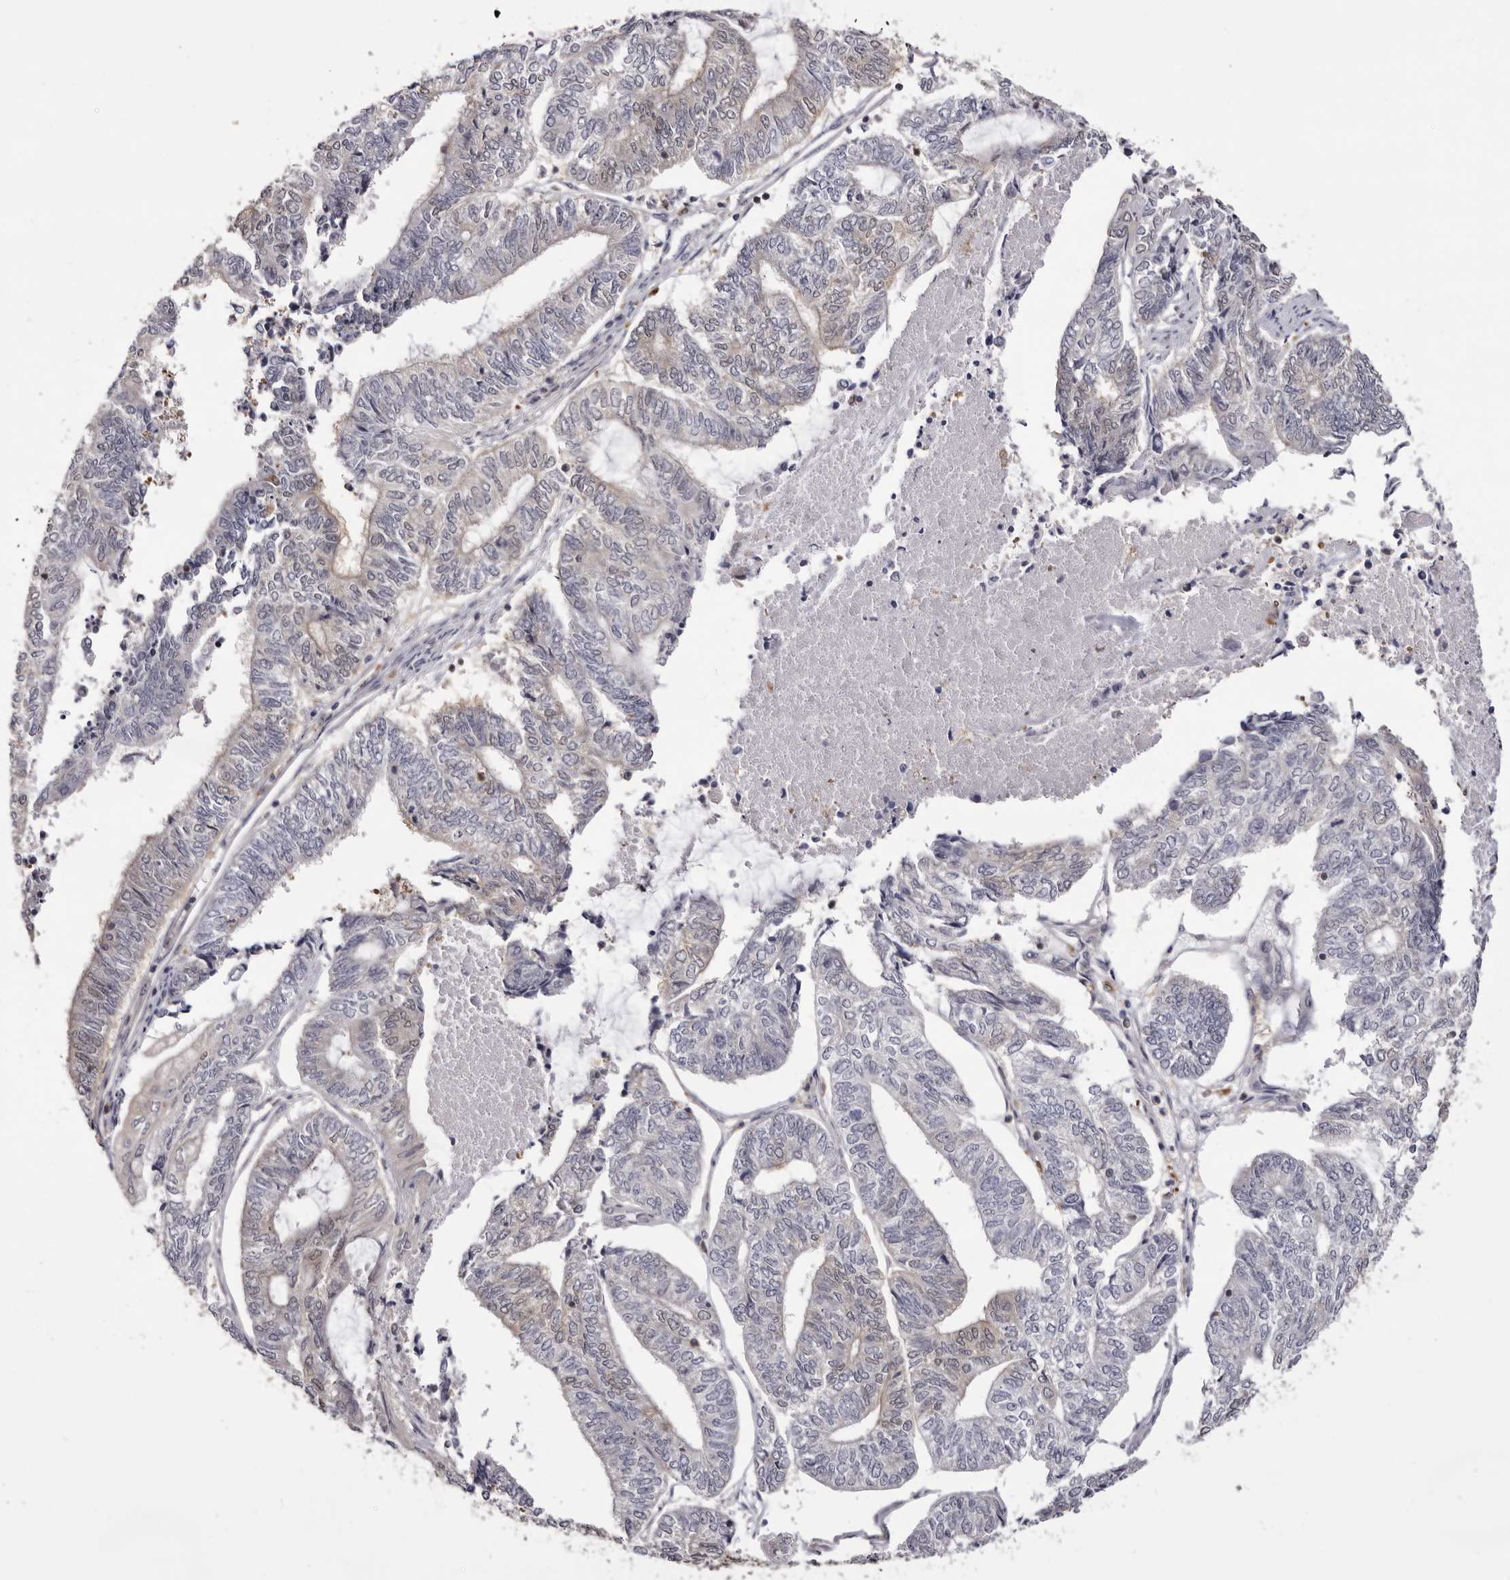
{"staining": {"intensity": "negative", "quantity": "none", "location": "none"}, "tissue": "endometrial cancer", "cell_type": "Tumor cells", "image_type": "cancer", "snomed": [{"axis": "morphology", "description": "Adenocarcinoma, NOS"}, {"axis": "topography", "description": "Uterus"}, {"axis": "topography", "description": "Endometrium"}], "caption": "The photomicrograph shows no significant positivity in tumor cells of adenocarcinoma (endometrial).", "gene": "TNNI1", "patient": {"sex": "female", "age": 70}}